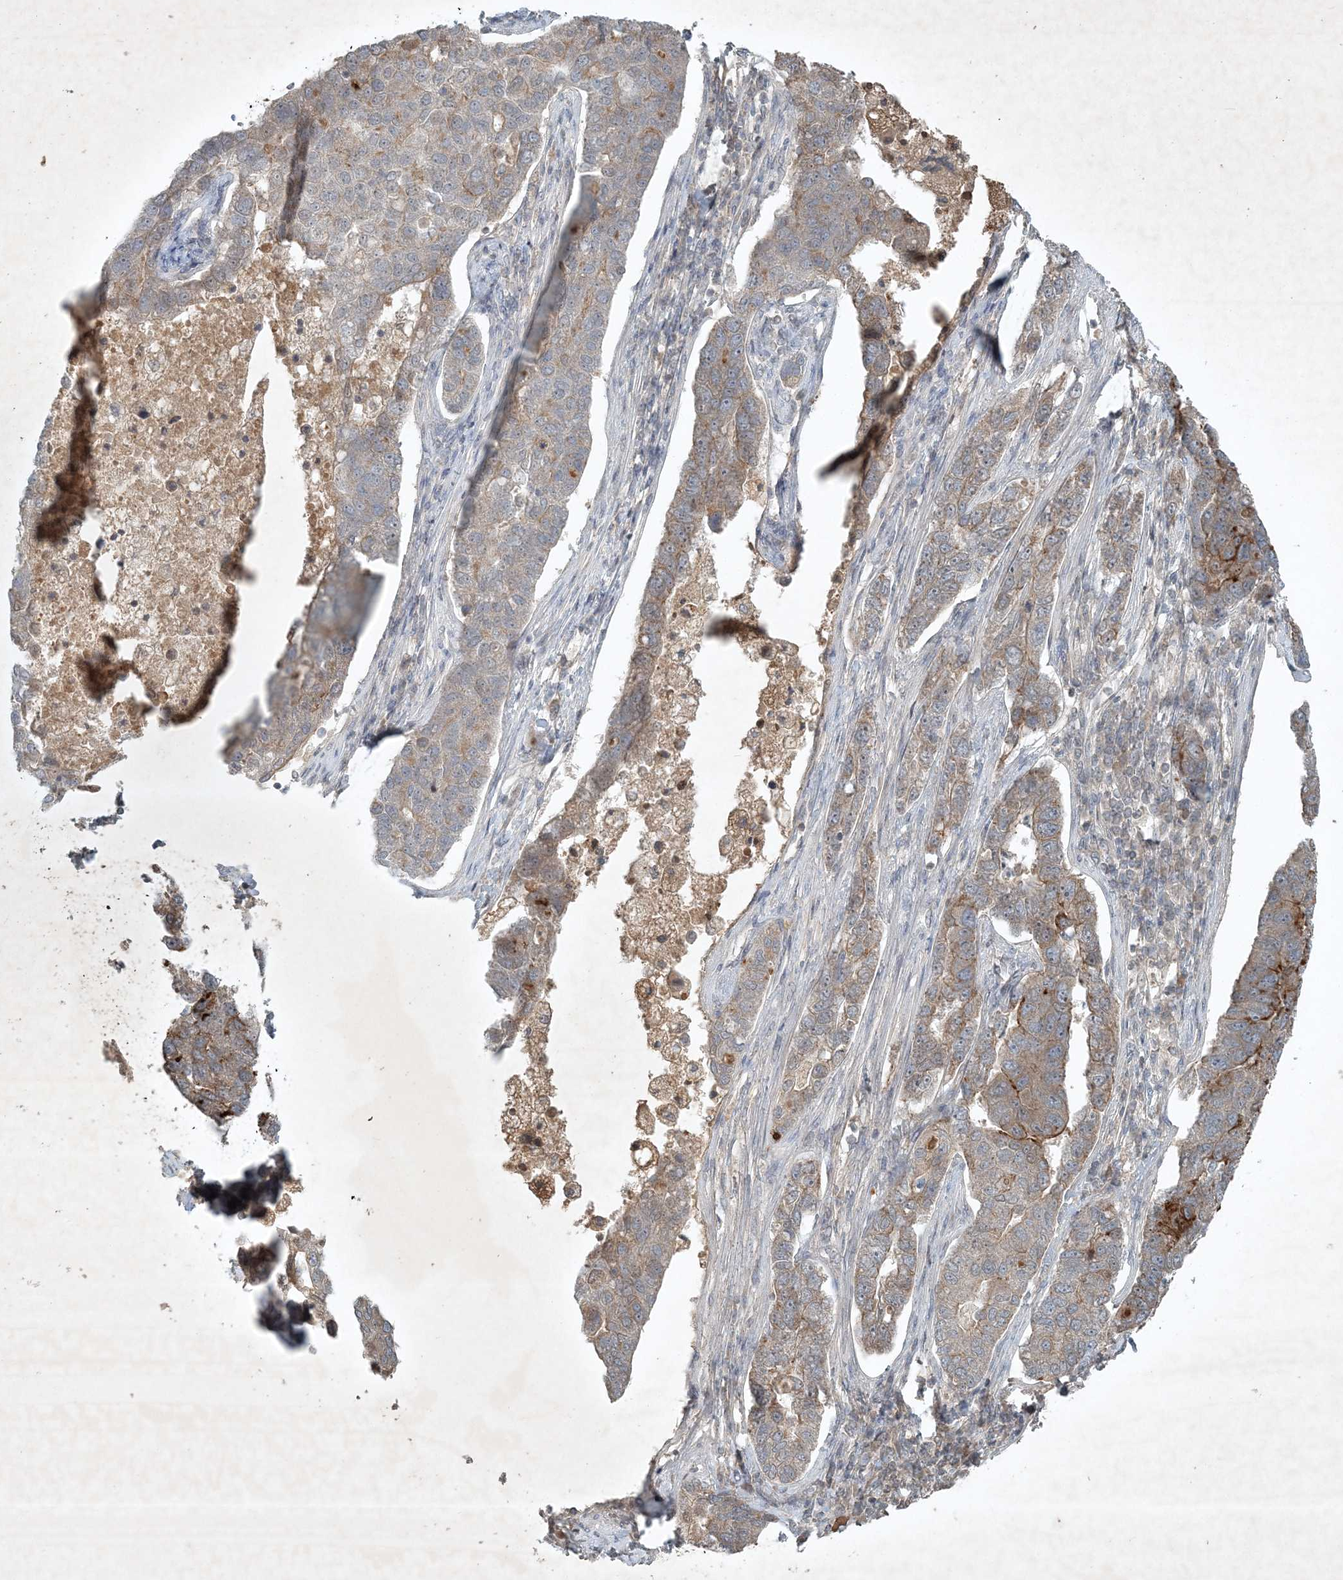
{"staining": {"intensity": "moderate", "quantity": "<25%", "location": "cytoplasmic/membranous"}, "tissue": "pancreatic cancer", "cell_type": "Tumor cells", "image_type": "cancer", "snomed": [{"axis": "morphology", "description": "Adenocarcinoma, NOS"}, {"axis": "topography", "description": "Pancreas"}], "caption": "This is an image of immunohistochemistry (IHC) staining of pancreatic cancer, which shows moderate expression in the cytoplasmic/membranous of tumor cells.", "gene": "TNFAIP6", "patient": {"sex": "female", "age": 61}}